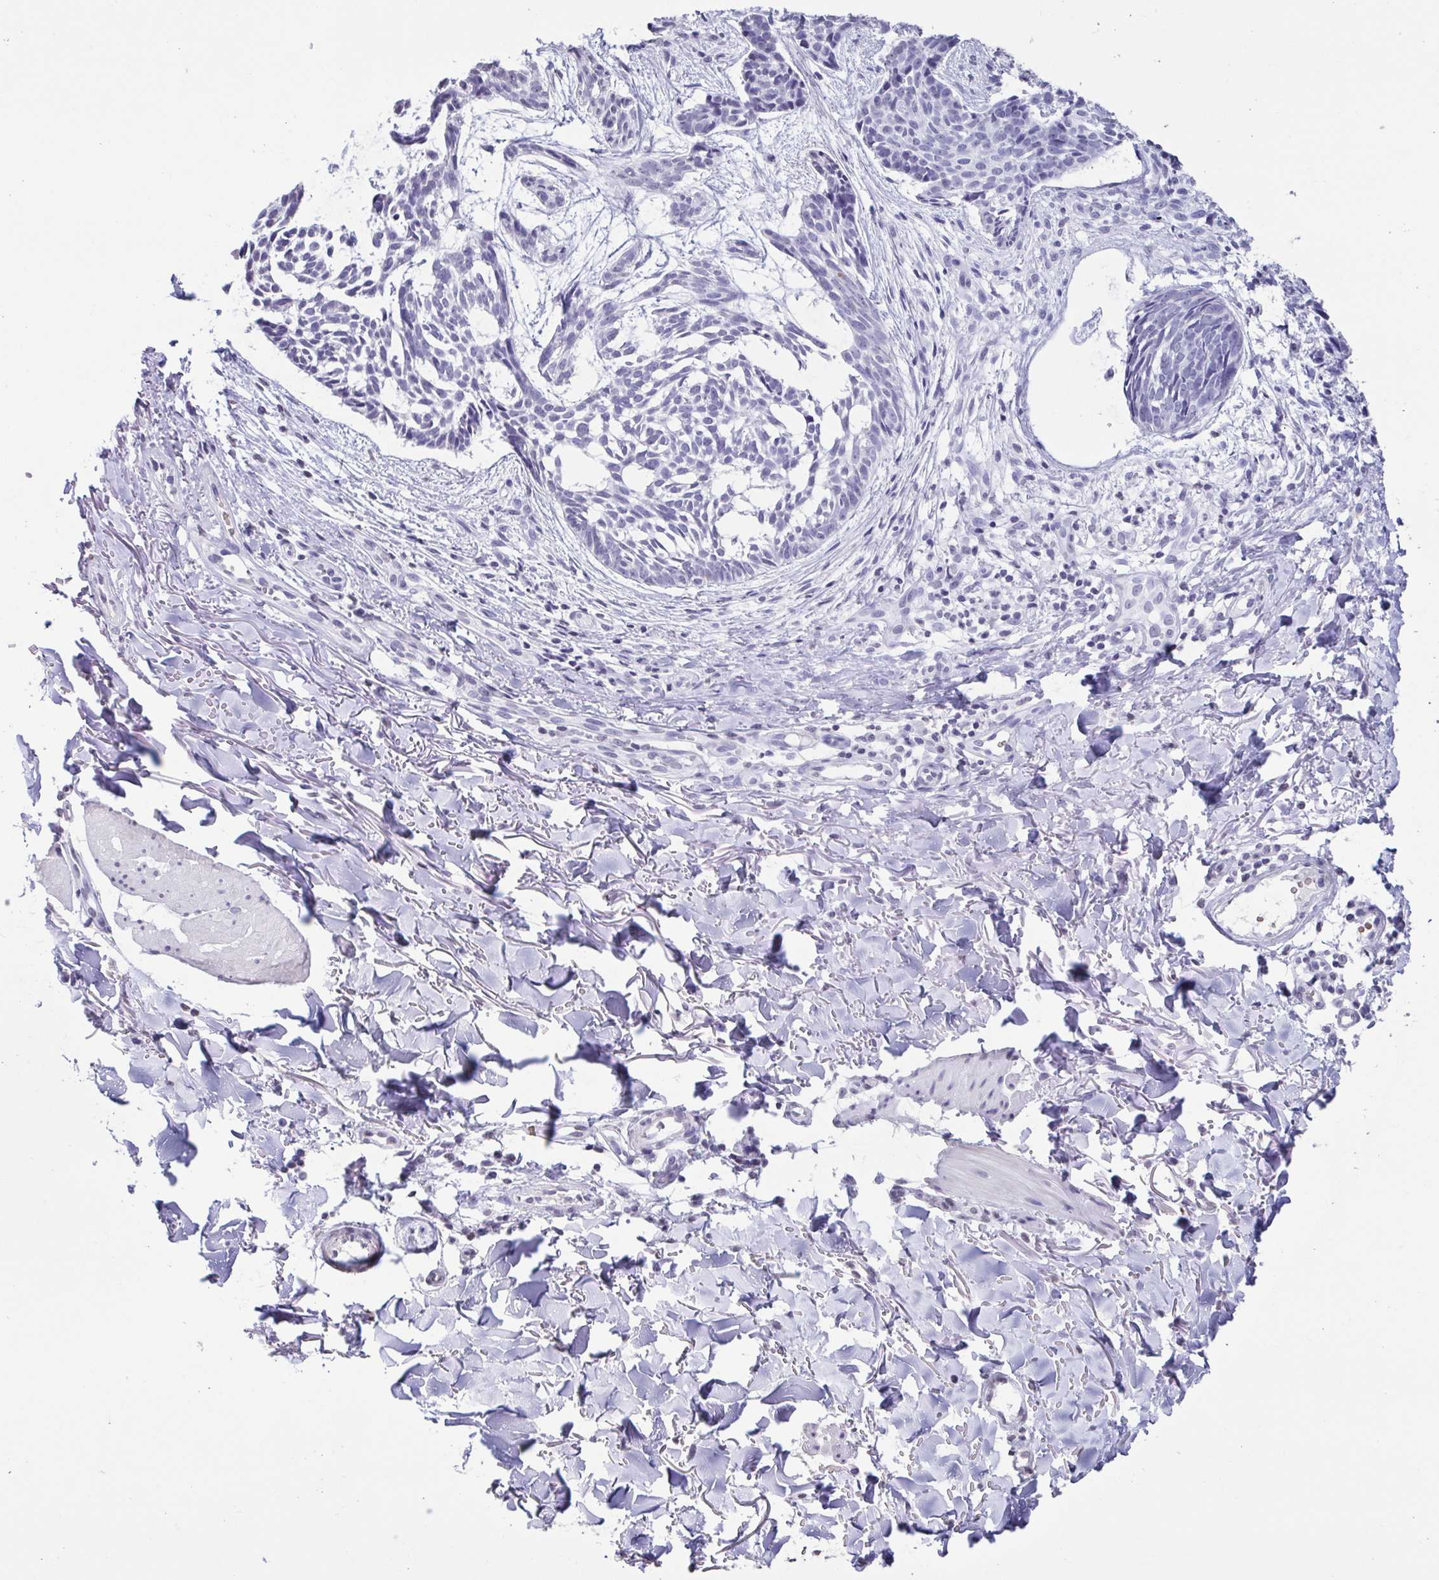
{"staining": {"intensity": "negative", "quantity": "none", "location": "none"}, "tissue": "skin cancer", "cell_type": "Tumor cells", "image_type": "cancer", "snomed": [{"axis": "morphology", "description": "Basal cell carcinoma"}, {"axis": "topography", "description": "Skin"}], "caption": "DAB (3,3'-diaminobenzidine) immunohistochemical staining of human skin basal cell carcinoma demonstrates no significant staining in tumor cells. (Stains: DAB (3,3'-diaminobenzidine) immunohistochemistry (IHC) with hematoxylin counter stain, Microscopy: brightfield microscopy at high magnification).", "gene": "VCY1B", "patient": {"sex": "male", "age": 78}}